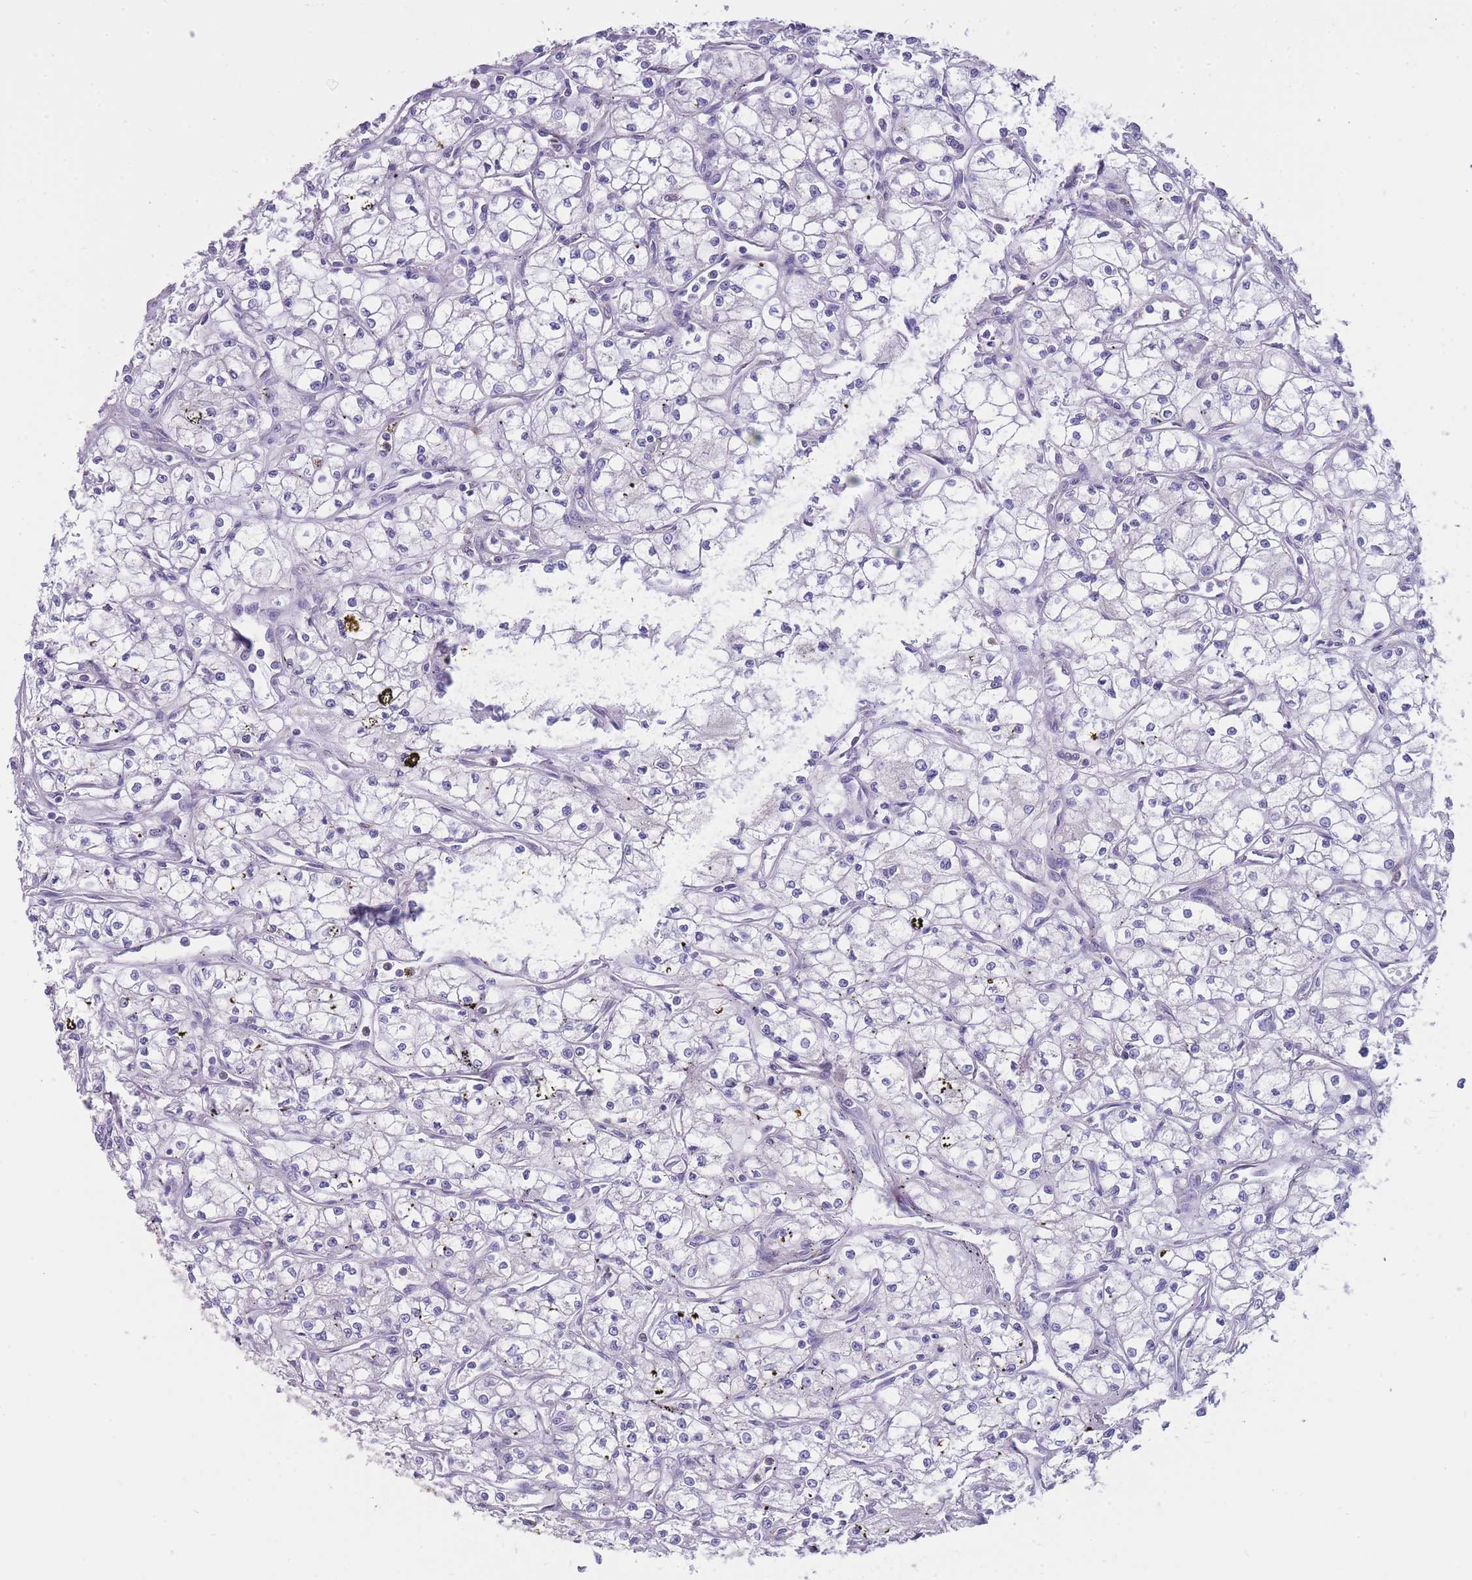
{"staining": {"intensity": "negative", "quantity": "none", "location": "none"}, "tissue": "renal cancer", "cell_type": "Tumor cells", "image_type": "cancer", "snomed": [{"axis": "morphology", "description": "Adenocarcinoma, NOS"}, {"axis": "topography", "description": "Kidney"}], "caption": "DAB immunohistochemical staining of human adenocarcinoma (renal) displays no significant expression in tumor cells.", "gene": "ZNF662", "patient": {"sex": "male", "age": 59}}